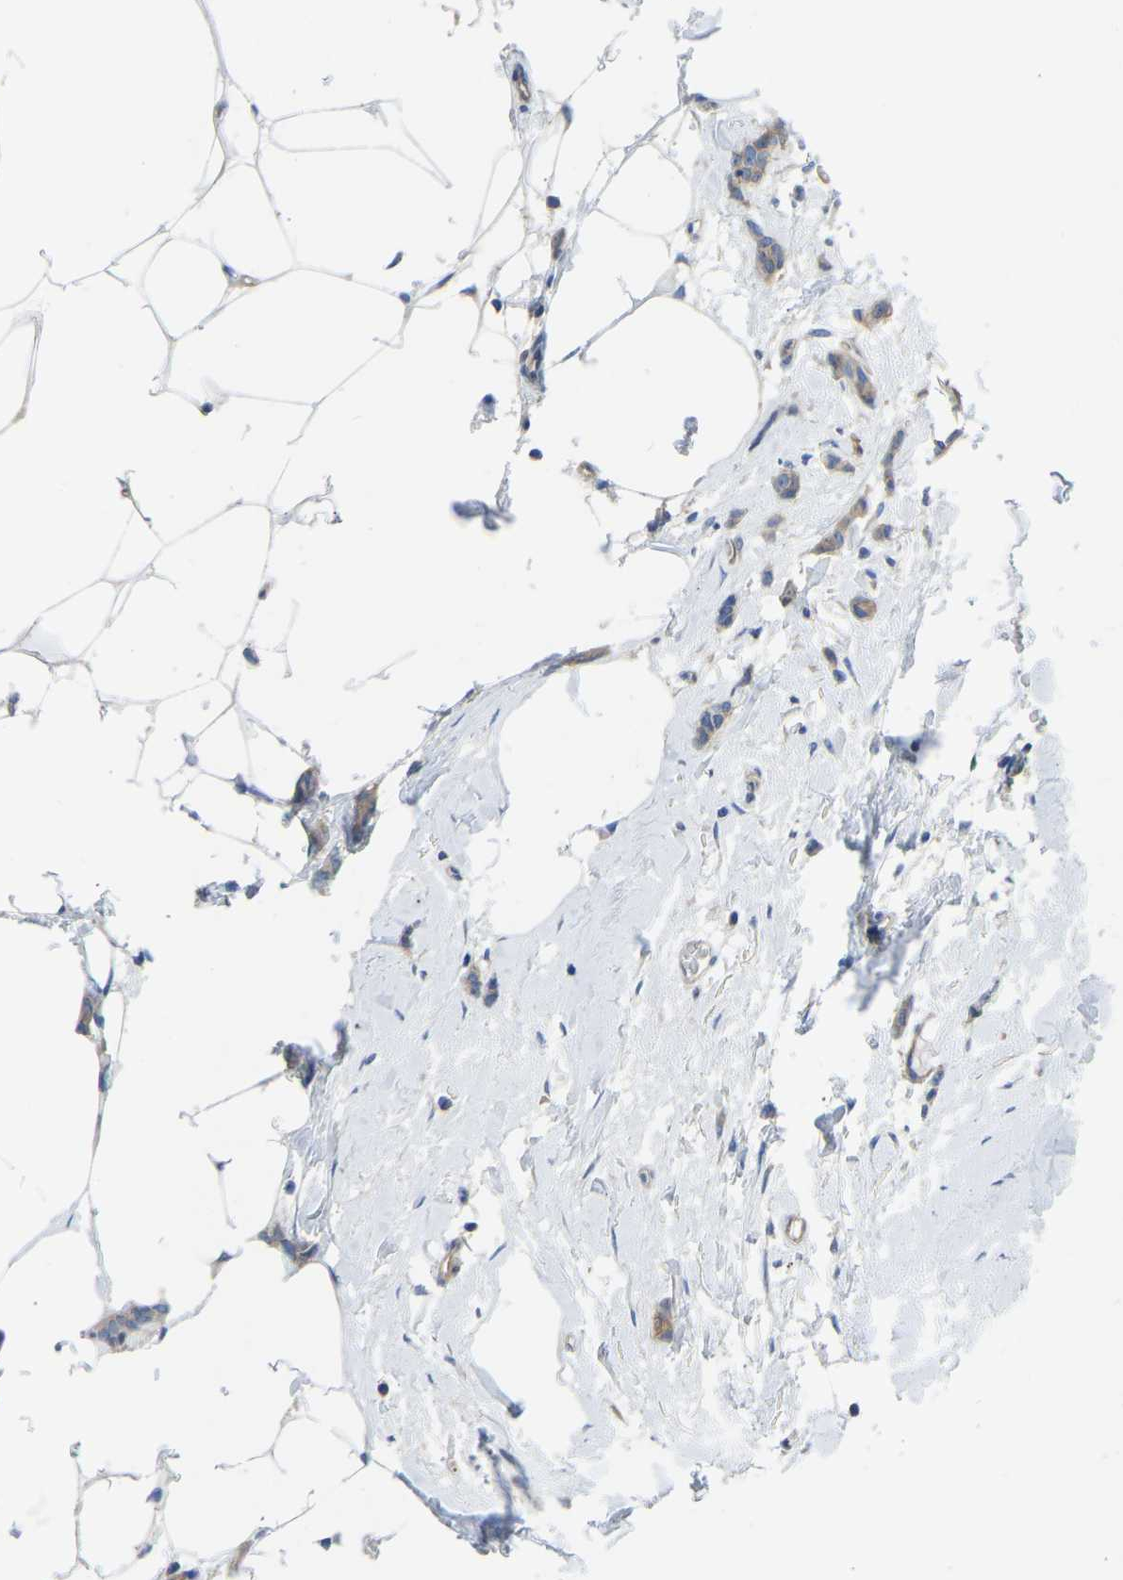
{"staining": {"intensity": "weak", "quantity": ">75%", "location": "cytoplasmic/membranous"}, "tissue": "breast cancer", "cell_type": "Tumor cells", "image_type": "cancer", "snomed": [{"axis": "morphology", "description": "Lobular carcinoma"}, {"axis": "topography", "description": "Skin"}, {"axis": "topography", "description": "Breast"}], "caption": "There is low levels of weak cytoplasmic/membranous positivity in tumor cells of breast lobular carcinoma, as demonstrated by immunohistochemical staining (brown color).", "gene": "PPP3CA", "patient": {"sex": "female", "age": 46}}